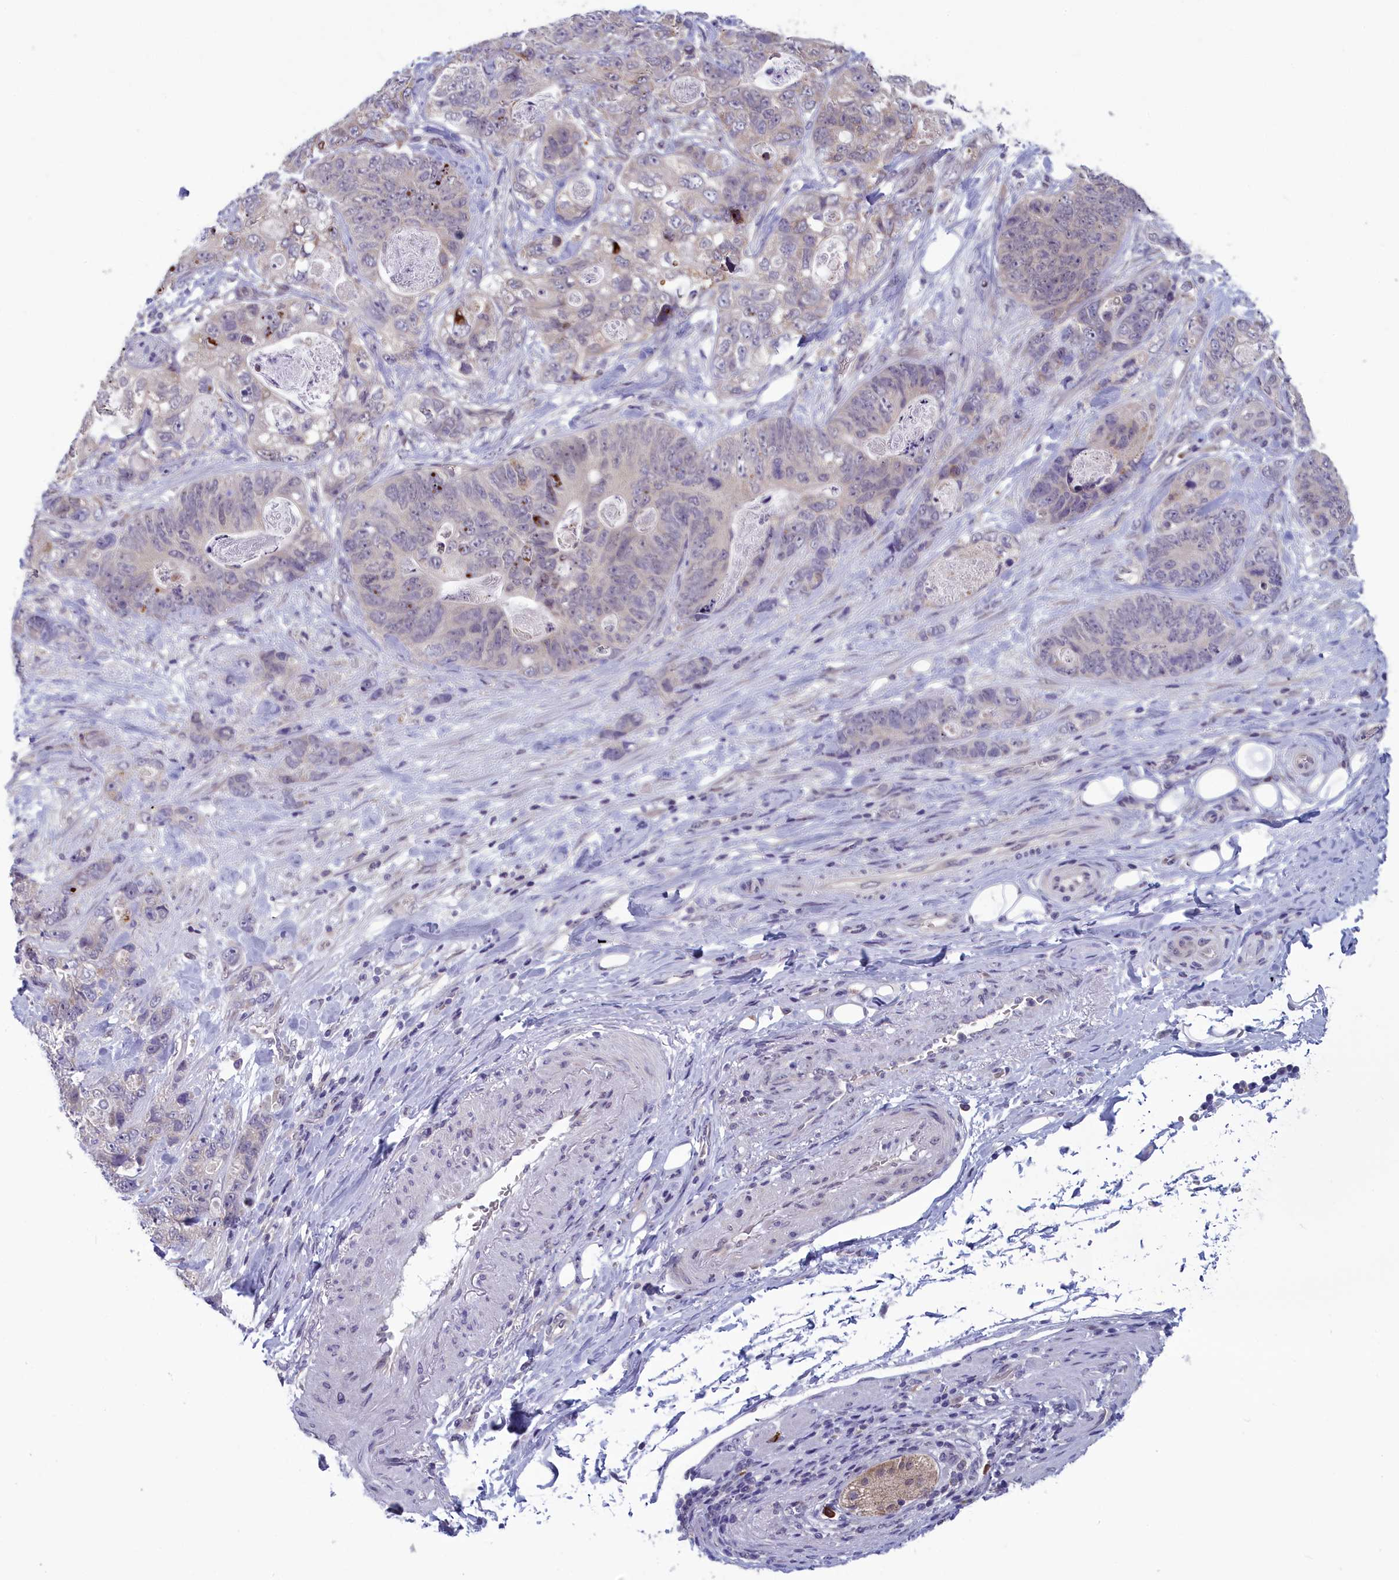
{"staining": {"intensity": "negative", "quantity": "none", "location": "none"}, "tissue": "stomach cancer", "cell_type": "Tumor cells", "image_type": "cancer", "snomed": [{"axis": "morphology", "description": "Normal tissue, NOS"}, {"axis": "morphology", "description": "Adenocarcinoma, NOS"}, {"axis": "topography", "description": "Stomach"}], "caption": "DAB (3,3'-diaminobenzidine) immunohistochemical staining of stomach adenocarcinoma displays no significant positivity in tumor cells.", "gene": "MRI1", "patient": {"sex": "female", "age": 89}}